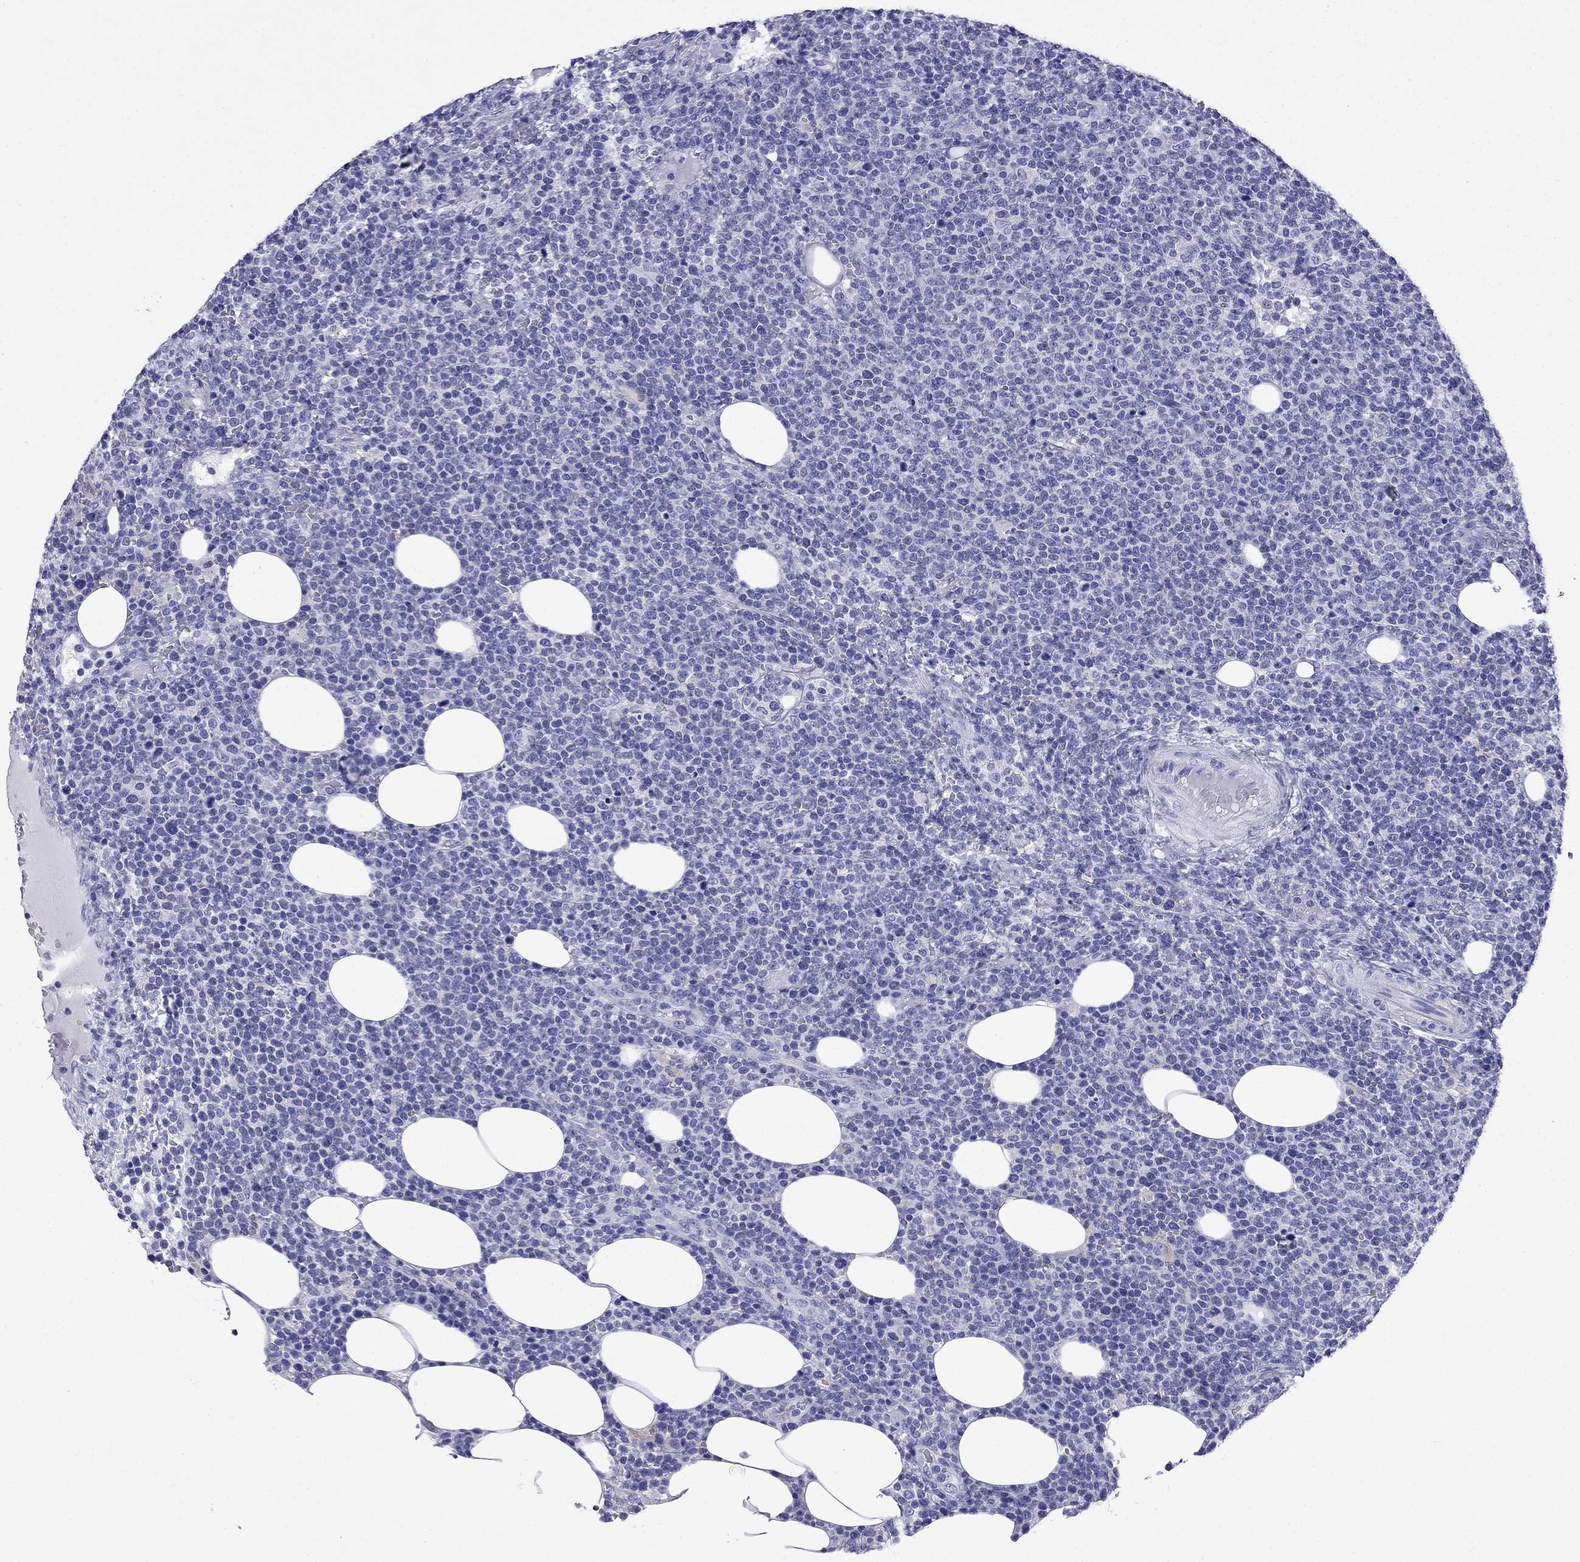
{"staining": {"intensity": "negative", "quantity": "none", "location": "none"}, "tissue": "lymphoma", "cell_type": "Tumor cells", "image_type": "cancer", "snomed": [{"axis": "morphology", "description": "Malignant lymphoma, non-Hodgkin's type, High grade"}, {"axis": "topography", "description": "Lymph node"}], "caption": "There is no significant positivity in tumor cells of high-grade malignant lymphoma, non-Hodgkin's type. (DAB immunohistochemistry (IHC) visualized using brightfield microscopy, high magnification).", "gene": "FIGLA", "patient": {"sex": "male", "age": 61}}